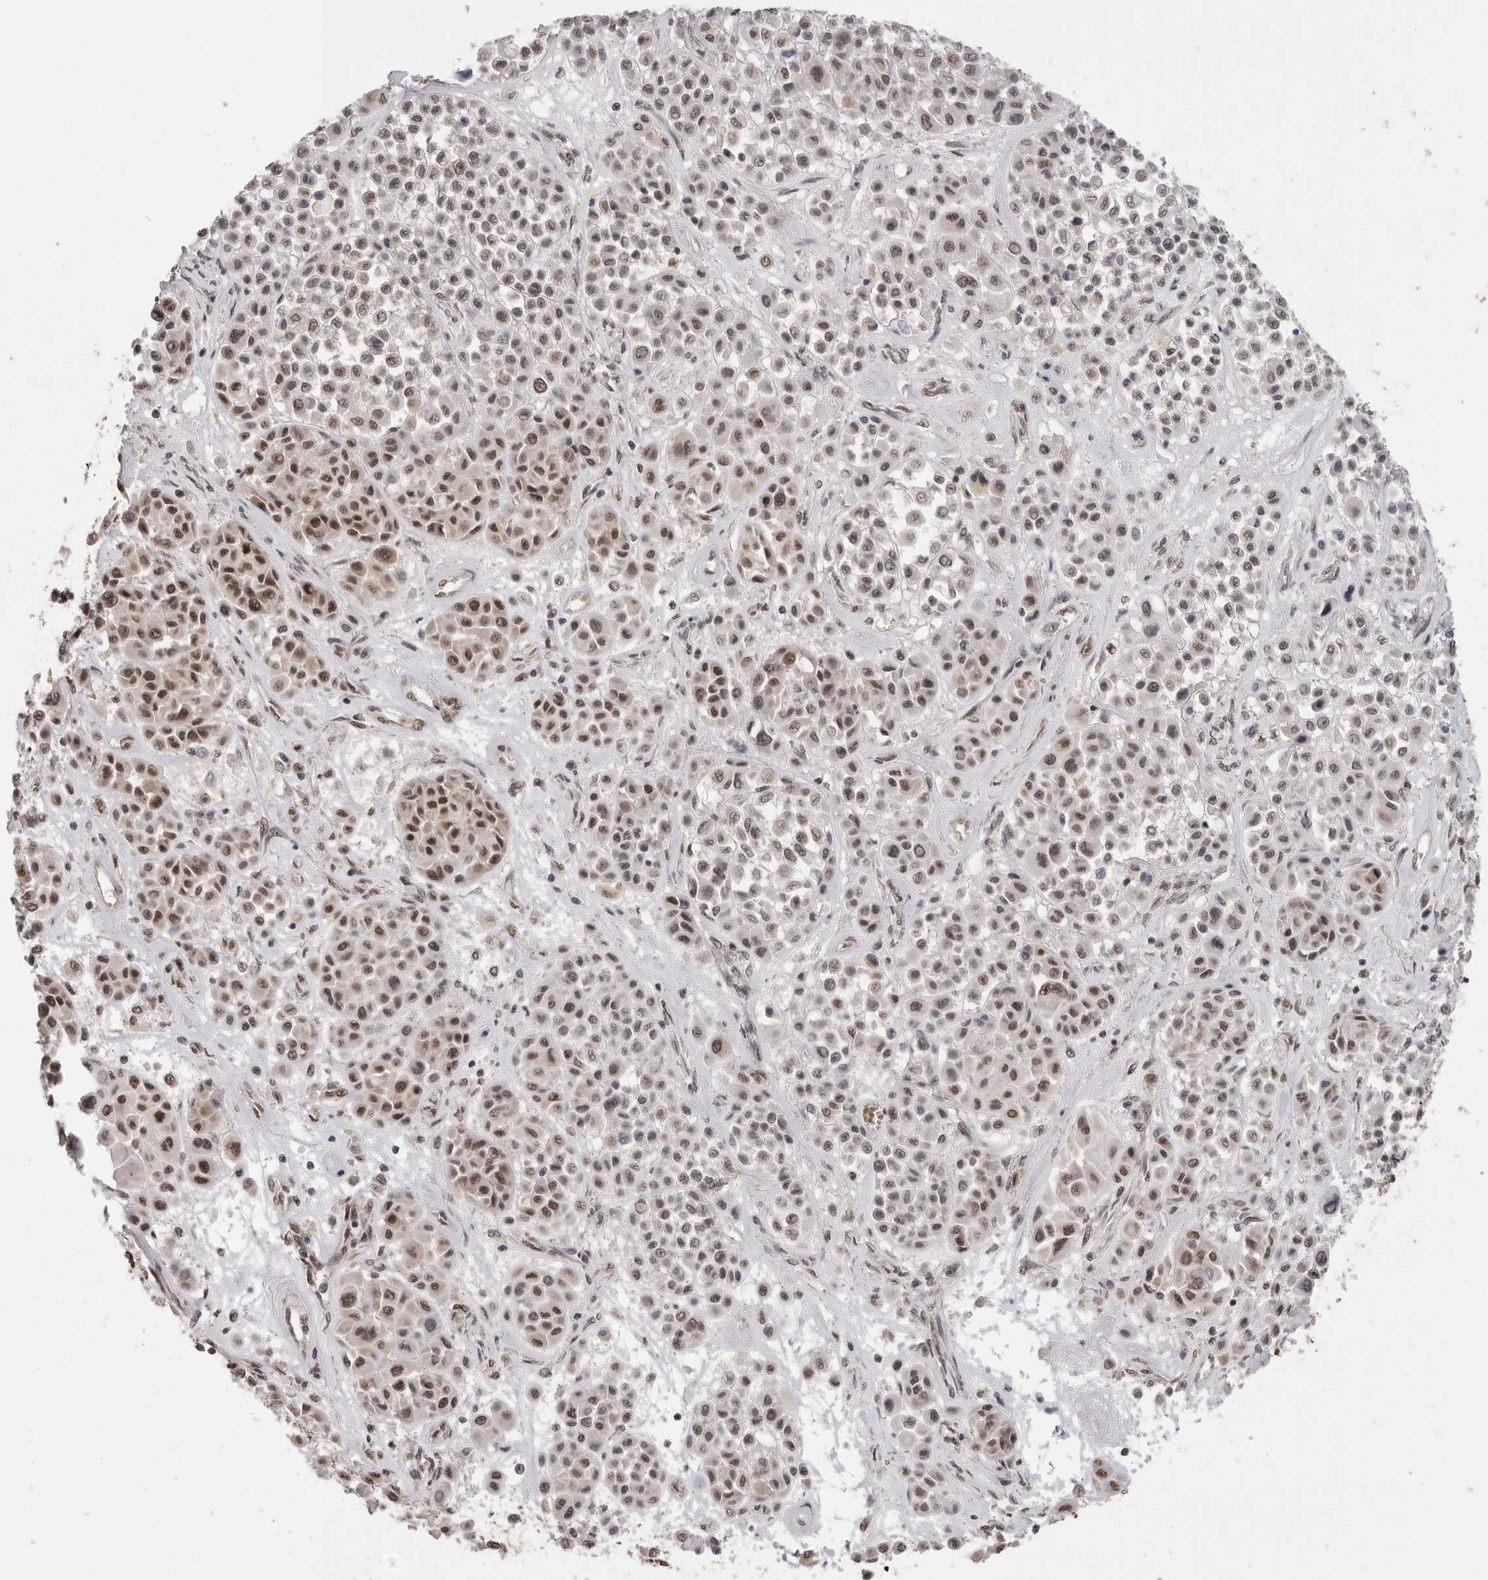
{"staining": {"intensity": "moderate", "quantity": ">75%", "location": "nuclear"}, "tissue": "melanoma", "cell_type": "Tumor cells", "image_type": "cancer", "snomed": [{"axis": "morphology", "description": "Malignant melanoma, Metastatic site"}, {"axis": "topography", "description": "Soft tissue"}], "caption": "Moderate nuclear protein staining is seen in about >75% of tumor cells in melanoma. (Brightfield microscopy of DAB IHC at high magnification).", "gene": "PPP1R10", "patient": {"sex": "male", "age": 41}}